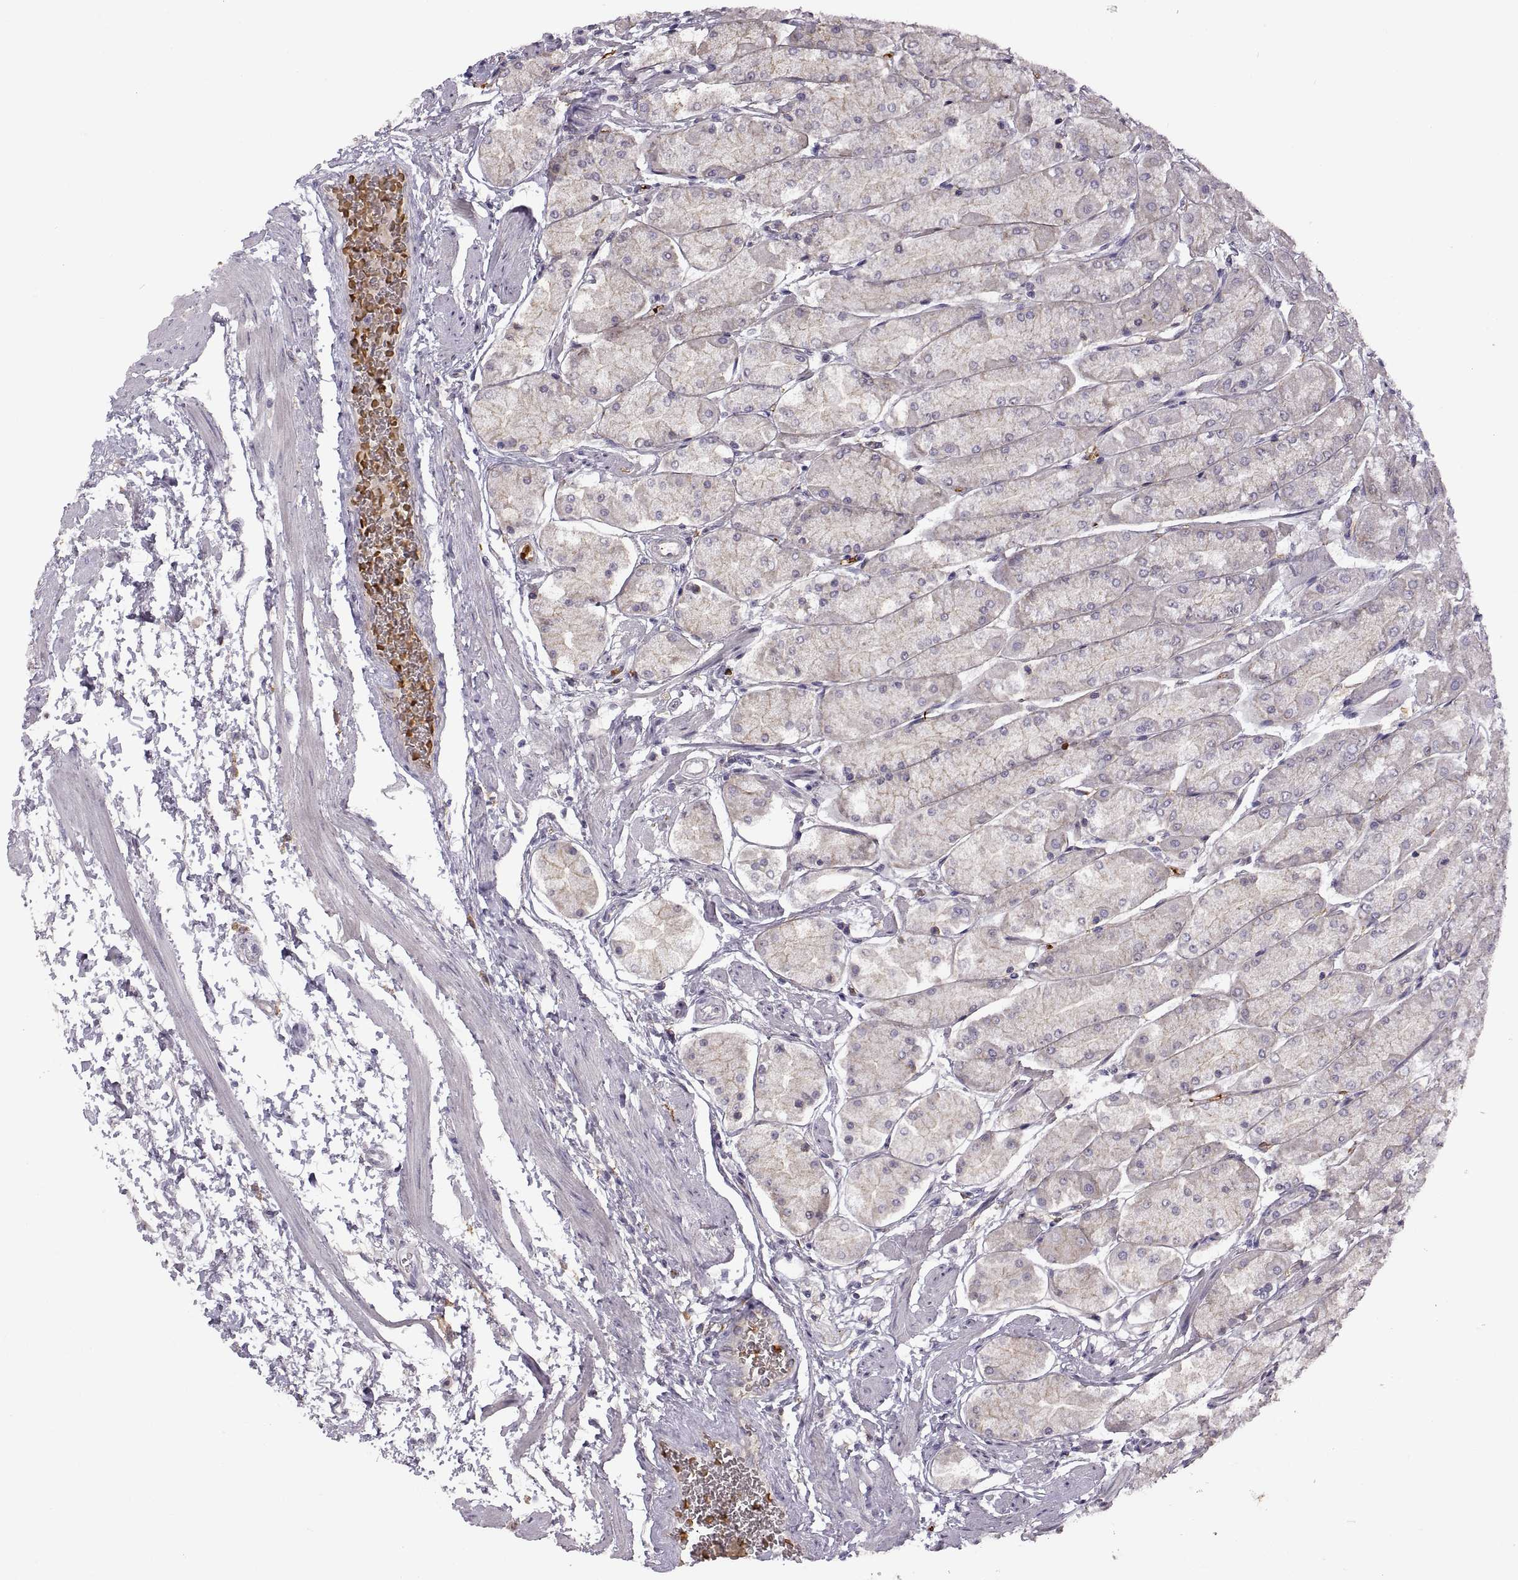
{"staining": {"intensity": "weak", "quantity": "<25%", "location": "cytoplasmic/membranous"}, "tissue": "stomach", "cell_type": "Glandular cells", "image_type": "normal", "snomed": [{"axis": "morphology", "description": "Normal tissue, NOS"}, {"axis": "topography", "description": "Stomach, upper"}], "caption": "This is an immunohistochemistry image of benign human stomach. There is no staining in glandular cells.", "gene": "MEIOC", "patient": {"sex": "male", "age": 60}}